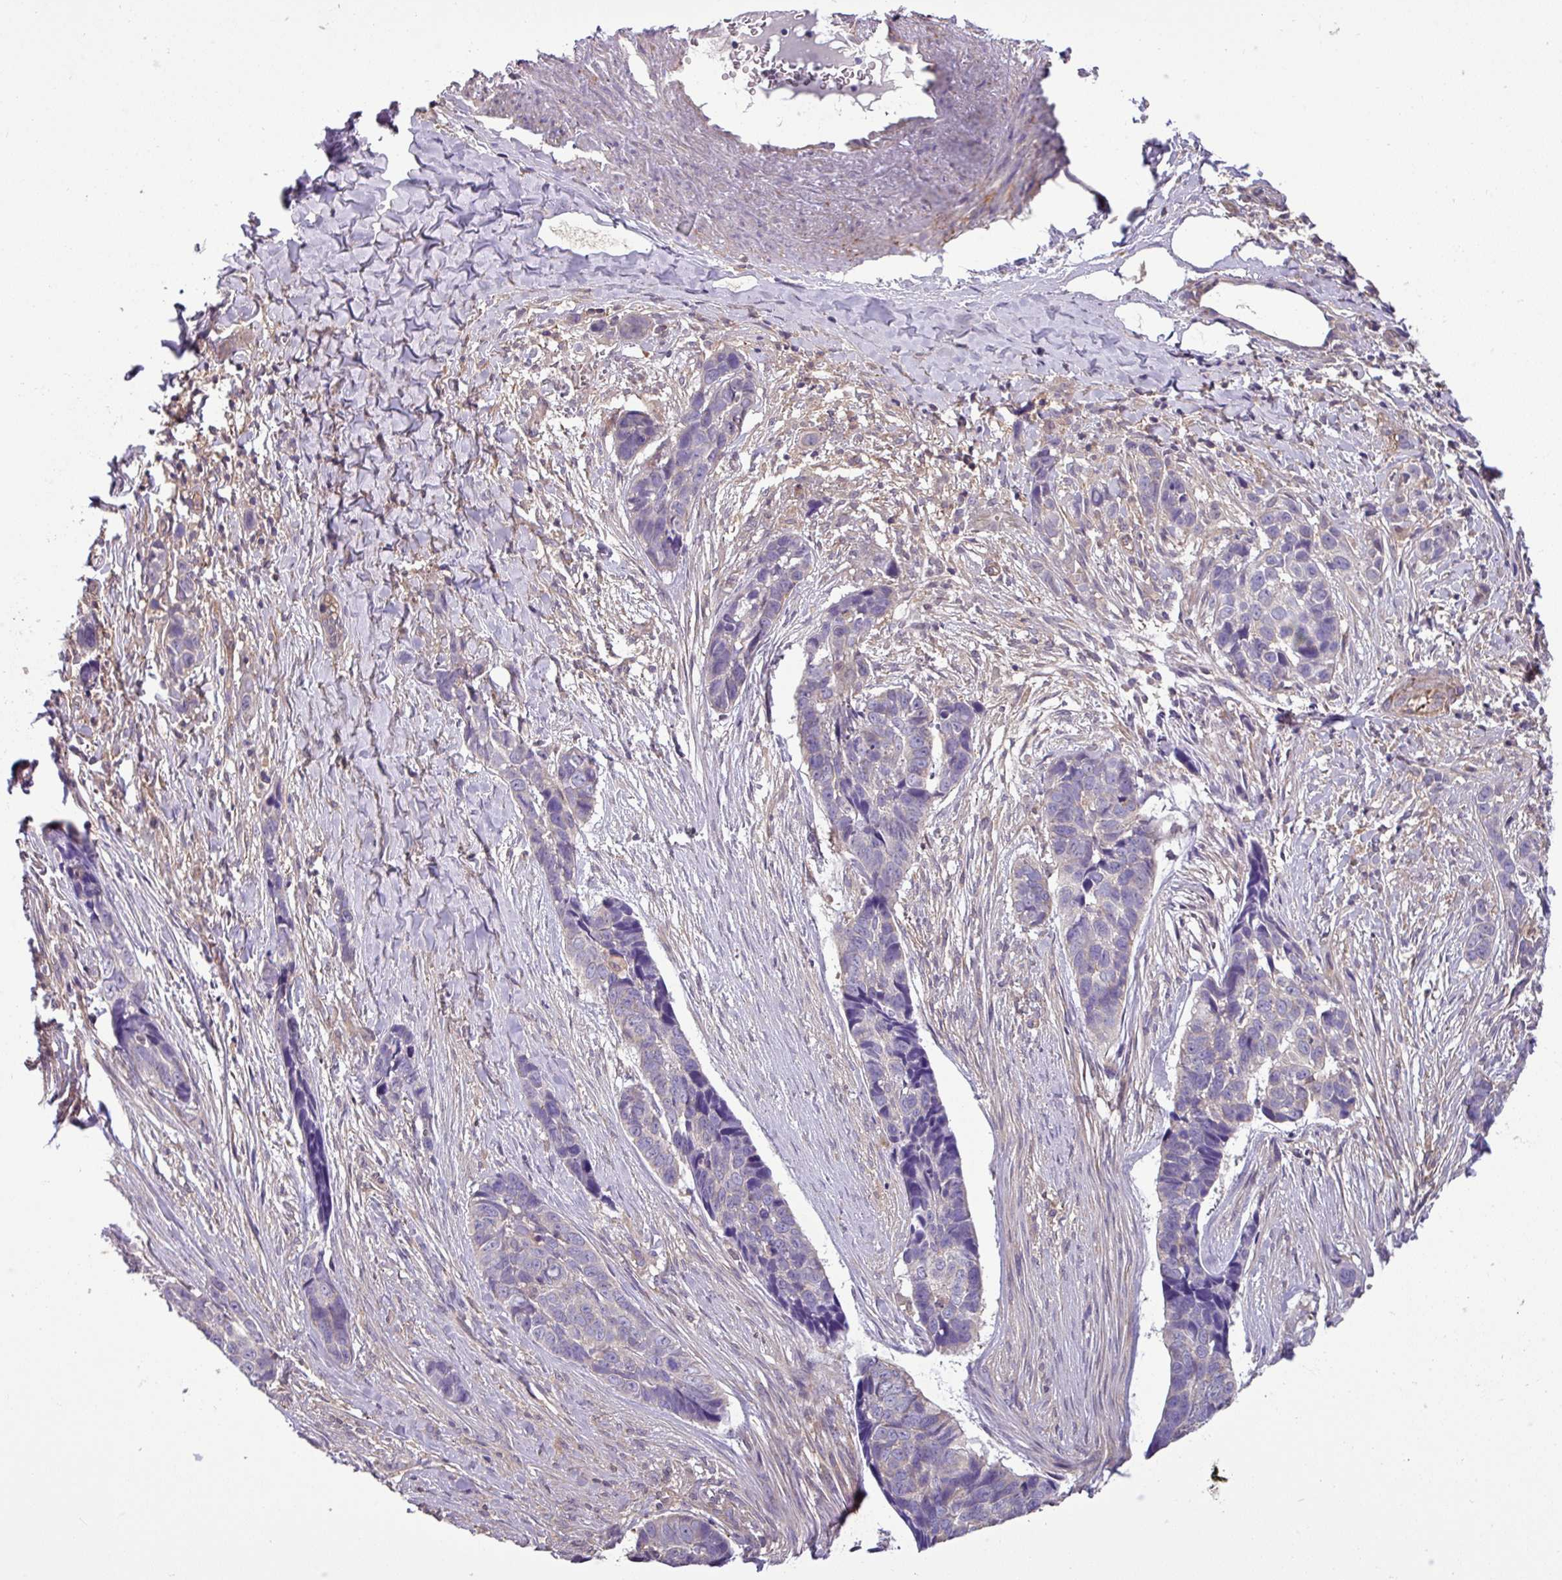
{"staining": {"intensity": "negative", "quantity": "none", "location": "none"}, "tissue": "skin cancer", "cell_type": "Tumor cells", "image_type": "cancer", "snomed": [{"axis": "morphology", "description": "Basal cell carcinoma"}, {"axis": "topography", "description": "Skin"}], "caption": "Tumor cells are negative for brown protein staining in basal cell carcinoma (skin).", "gene": "SLC23A2", "patient": {"sex": "female", "age": 82}}